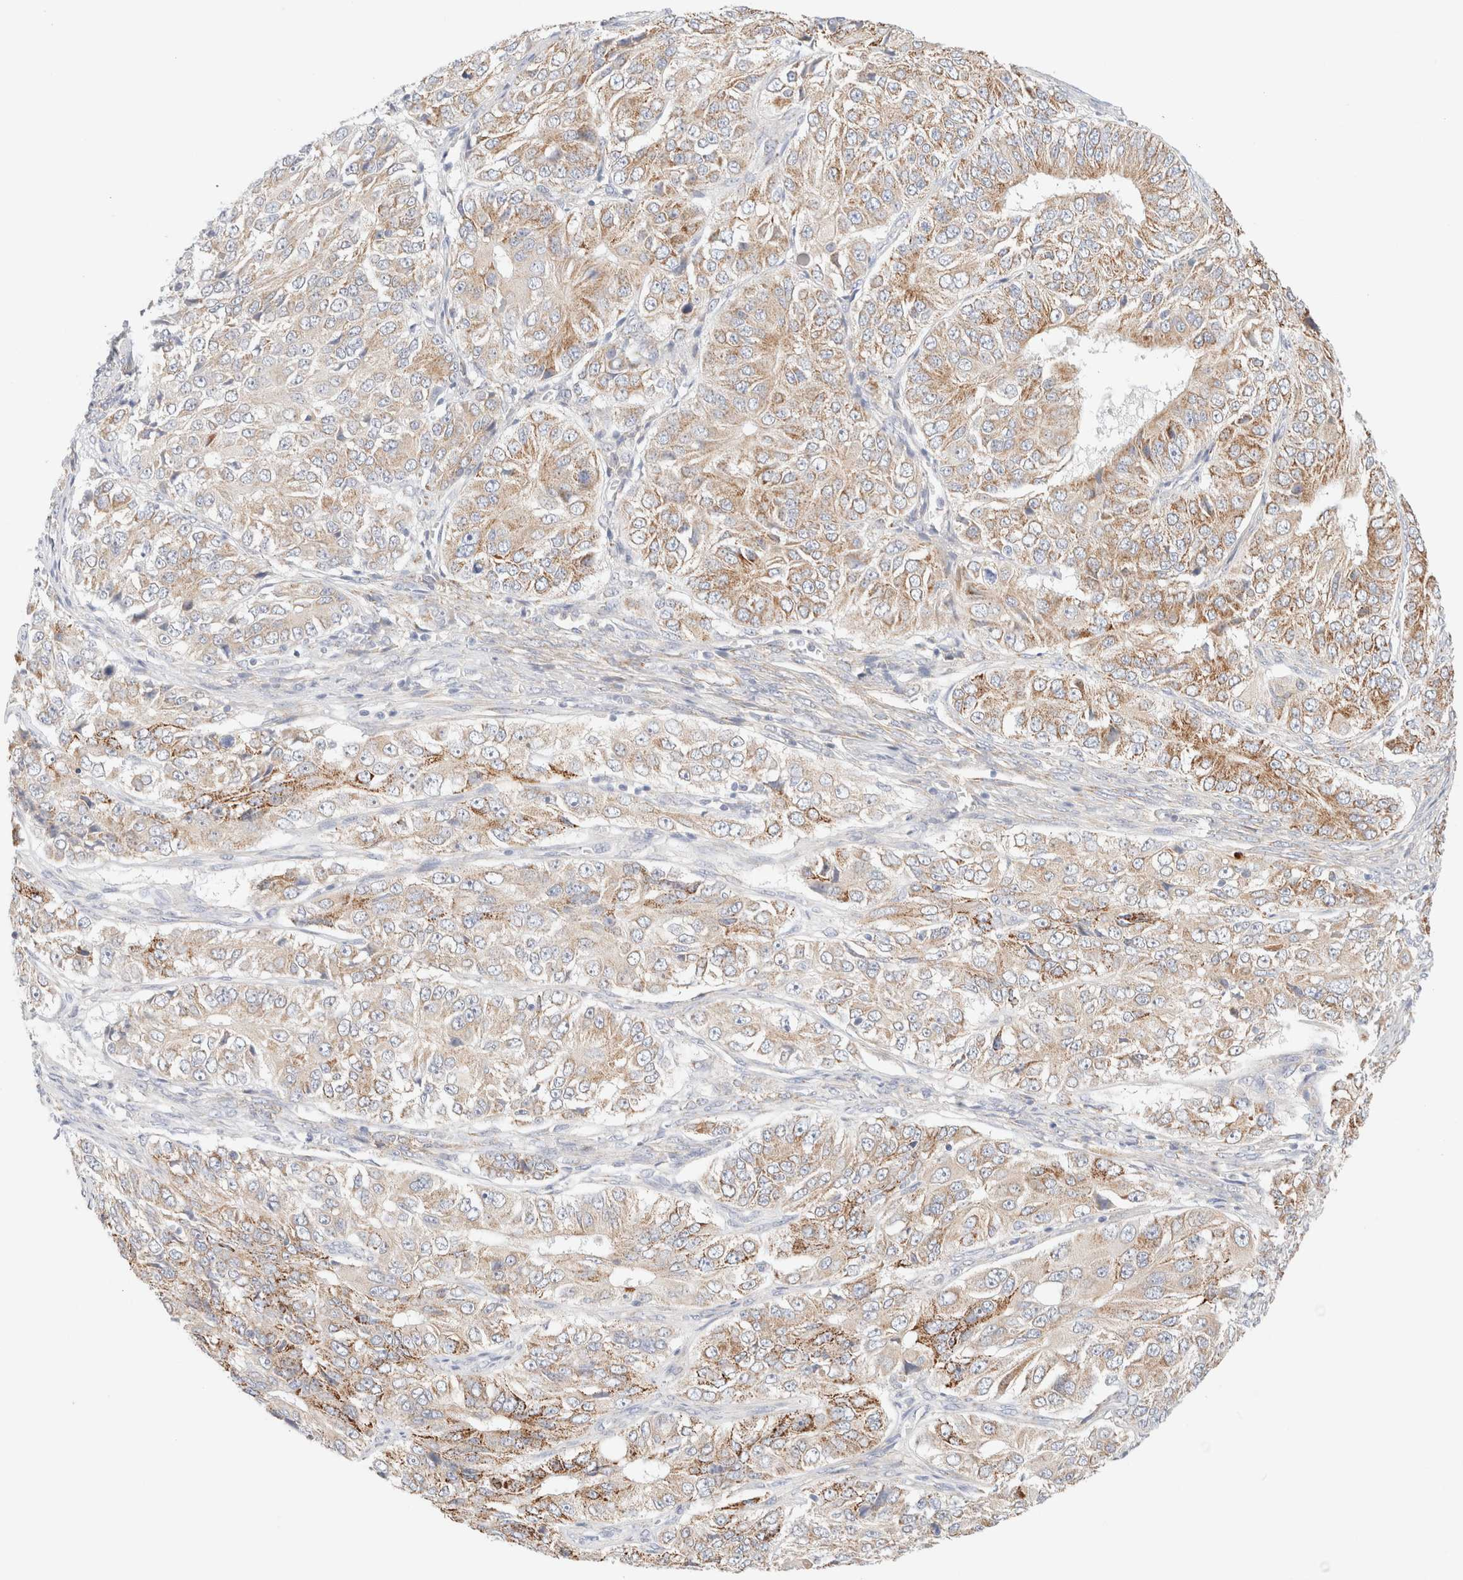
{"staining": {"intensity": "moderate", "quantity": ">75%", "location": "cytoplasmic/membranous"}, "tissue": "ovarian cancer", "cell_type": "Tumor cells", "image_type": "cancer", "snomed": [{"axis": "morphology", "description": "Carcinoma, endometroid"}, {"axis": "topography", "description": "Ovary"}], "caption": "Tumor cells demonstrate moderate cytoplasmic/membranous positivity in approximately >75% of cells in ovarian cancer.", "gene": "UNC13B", "patient": {"sex": "female", "age": 51}}